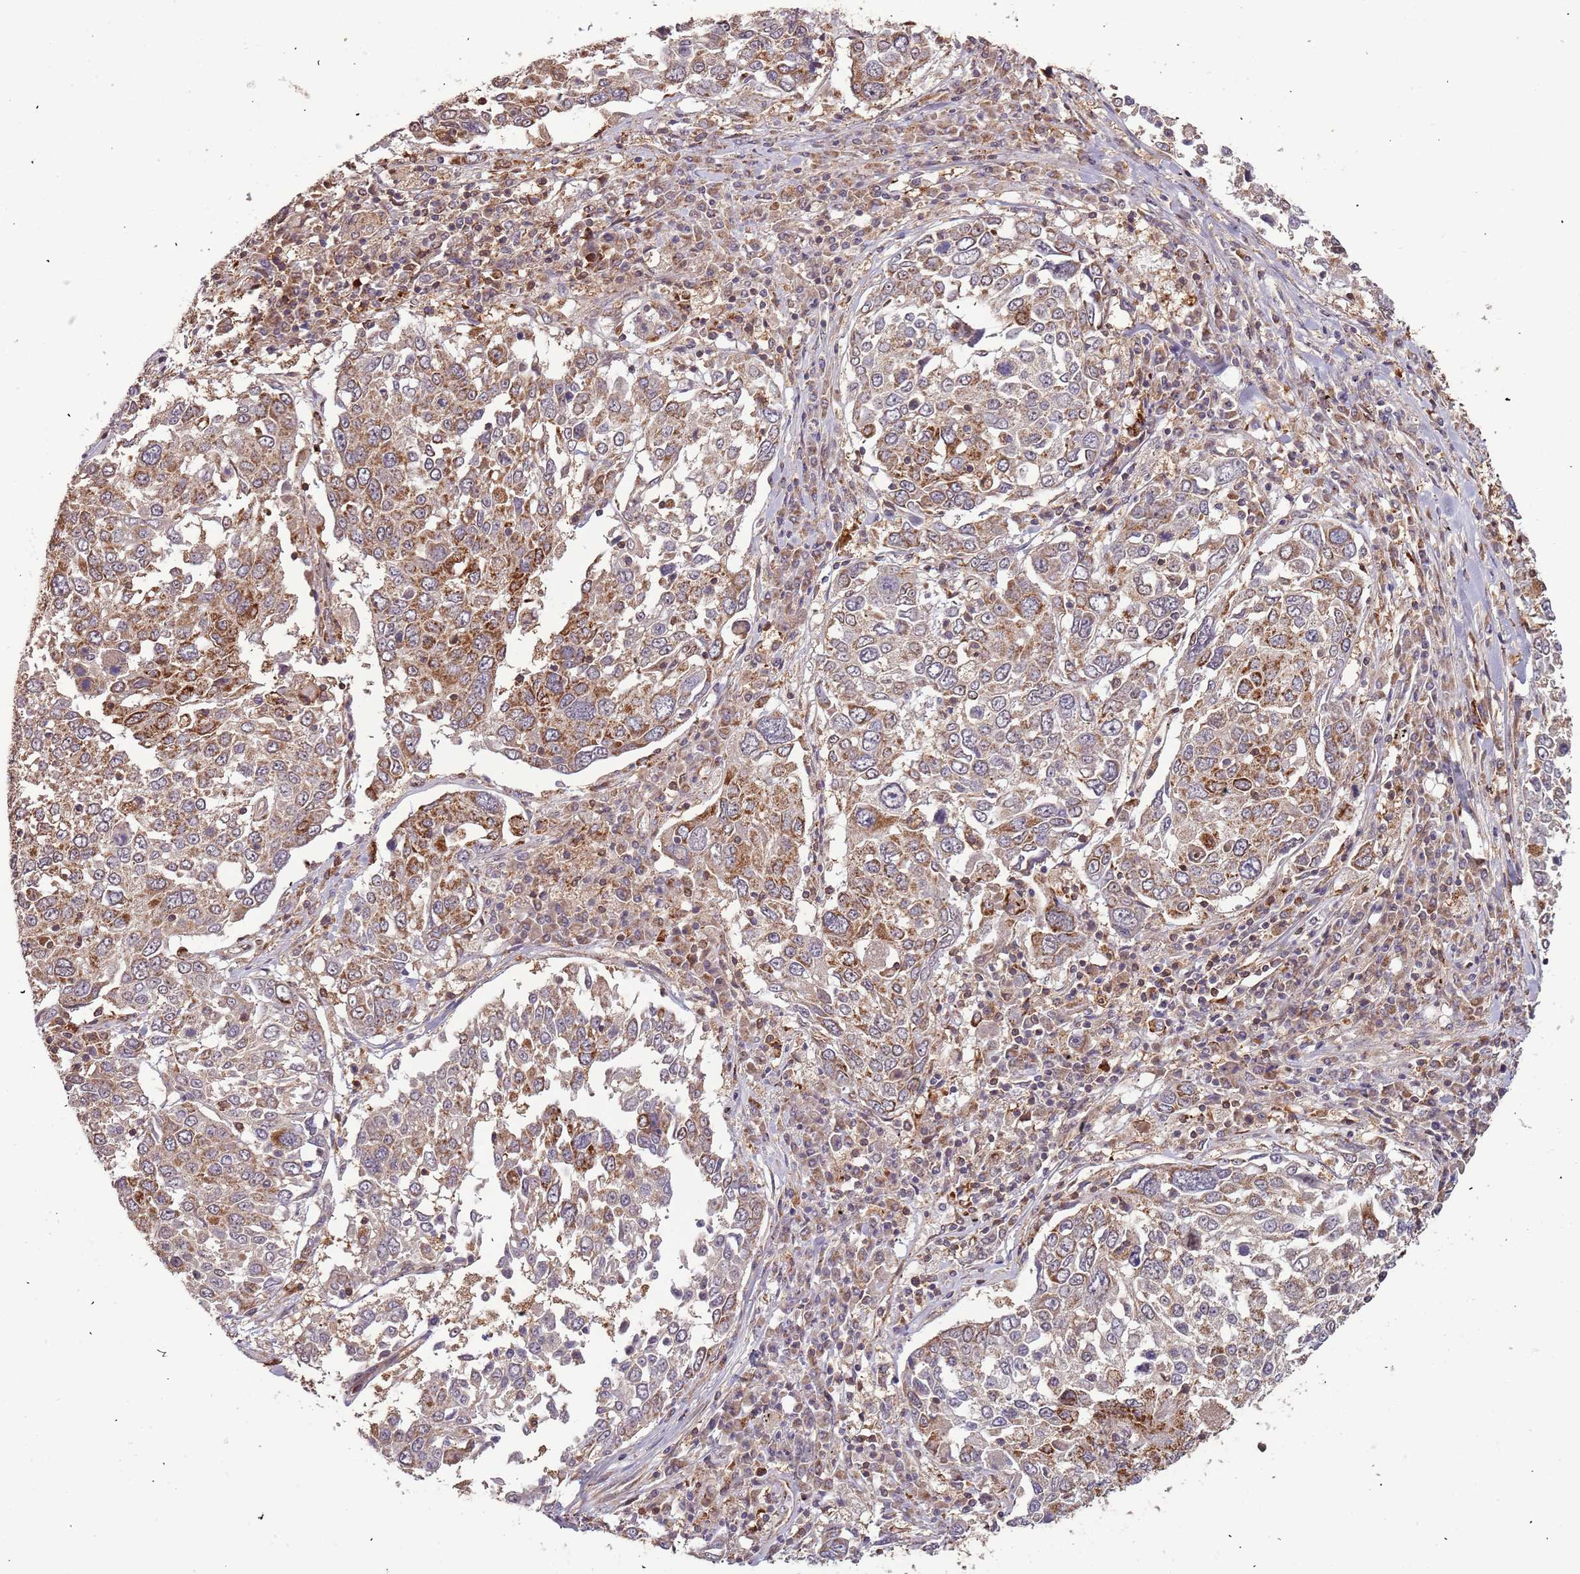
{"staining": {"intensity": "moderate", "quantity": ">75%", "location": "cytoplasmic/membranous,nuclear"}, "tissue": "lung cancer", "cell_type": "Tumor cells", "image_type": "cancer", "snomed": [{"axis": "morphology", "description": "Squamous cell carcinoma, NOS"}, {"axis": "topography", "description": "Lung"}], "caption": "Immunohistochemical staining of lung squamous cell carcinoma displays moderate cytoplasmic/membranous and nuclear protein positivity in about >75% of tumor cells.", "gene": "IL17RD", "patient": {"sex": "male", "age": 65}}